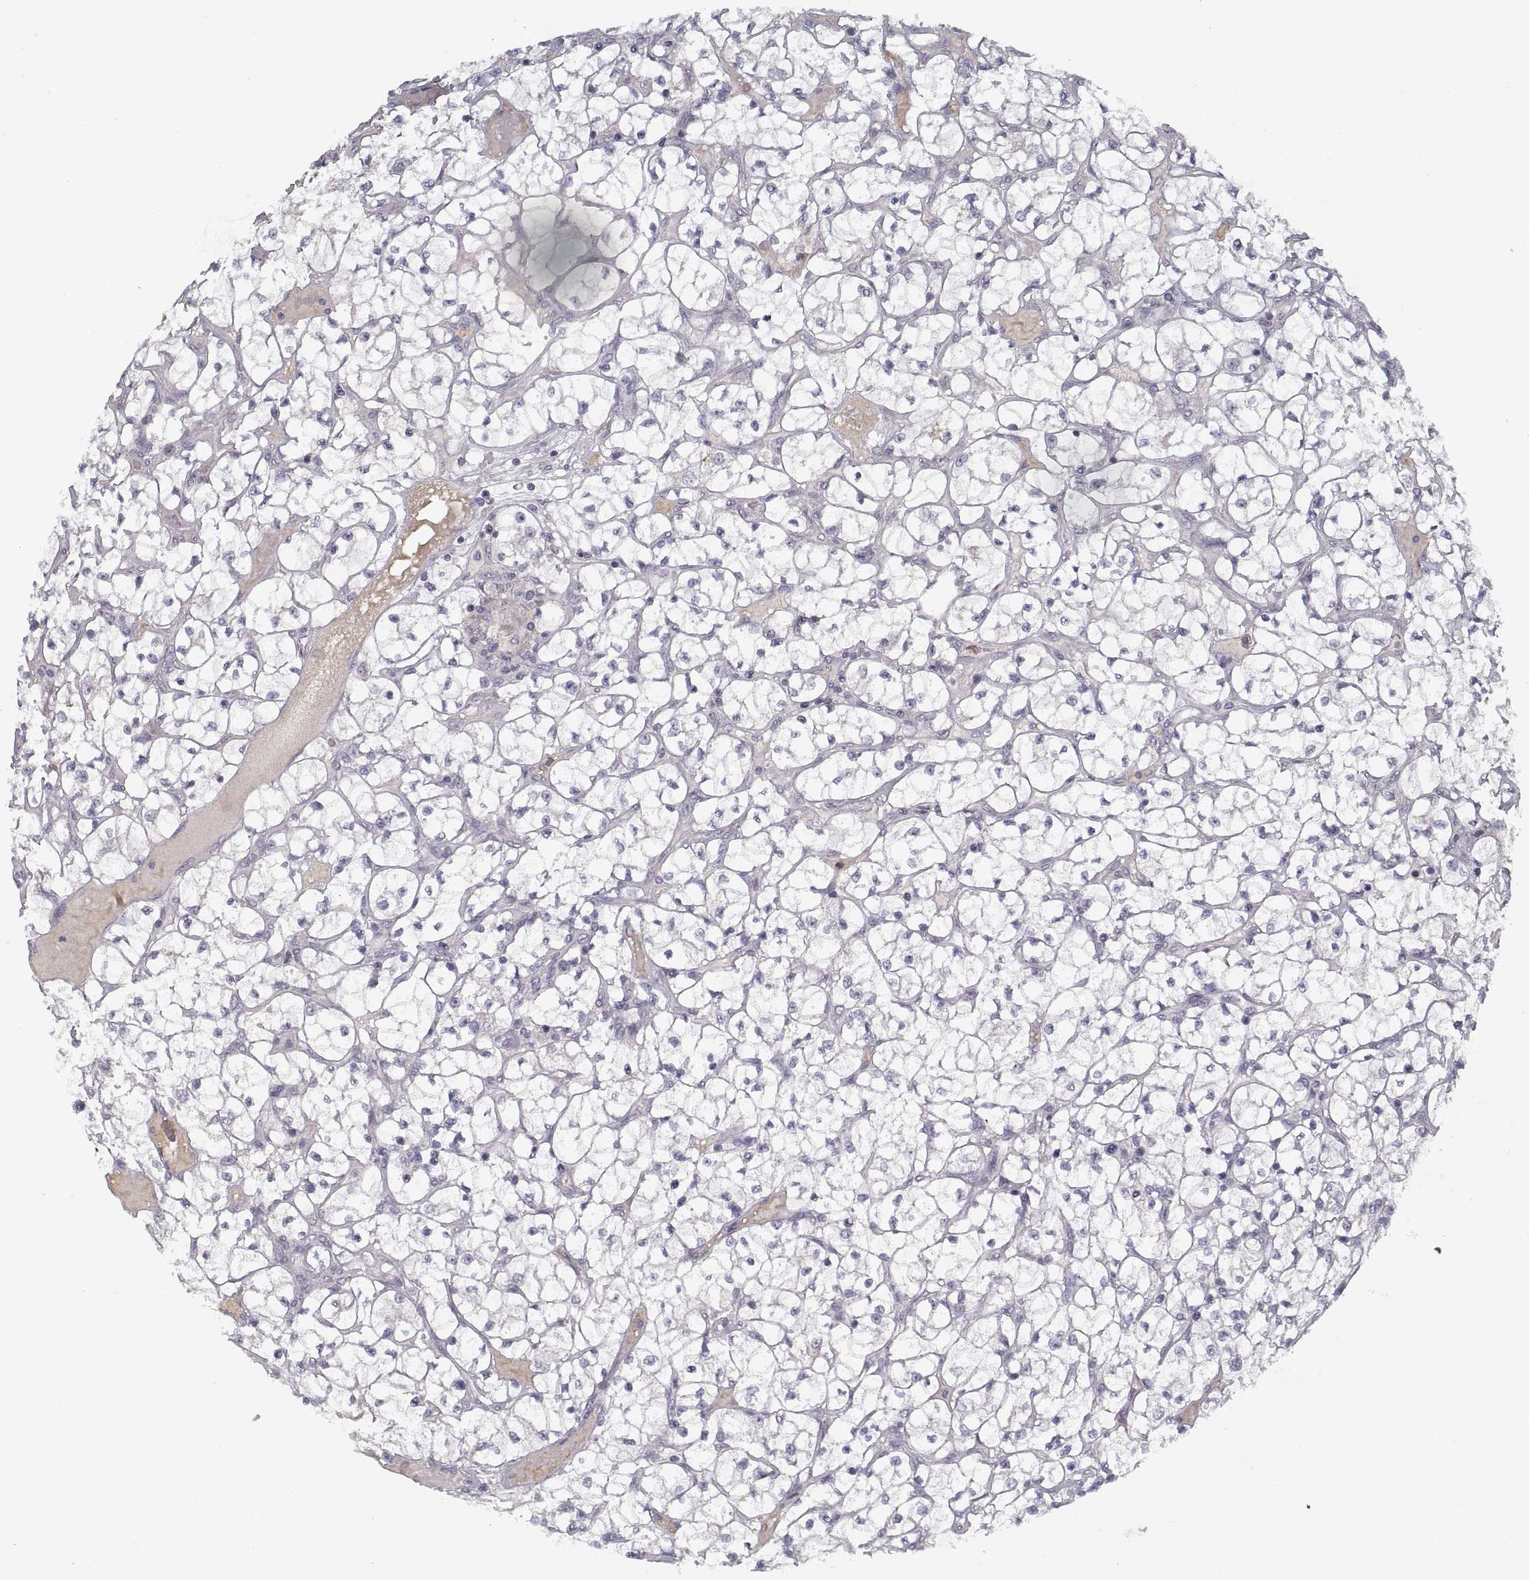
{"staining": {"intensity": "negative", "quantity": "none", "location": "none"}, "tissue": "renal cancer", "cell_type": "Tumor cells", "image_type": "cancer", "snomed": [{"axis": "morphology", "description": "Adenocarcinoma, NOS"}, {"axis": "topography", "description": "Kidney"}], "caption": "Protein analysis of renal cancer (adenocarcinoma) shows no significant expression in tumor cells. The staining is performed using DAB brown chromogen with nuclei counter-stained in using hematoxylin.", "gene": "GAD2", "patient": {"sex": "female", "age": 64}}